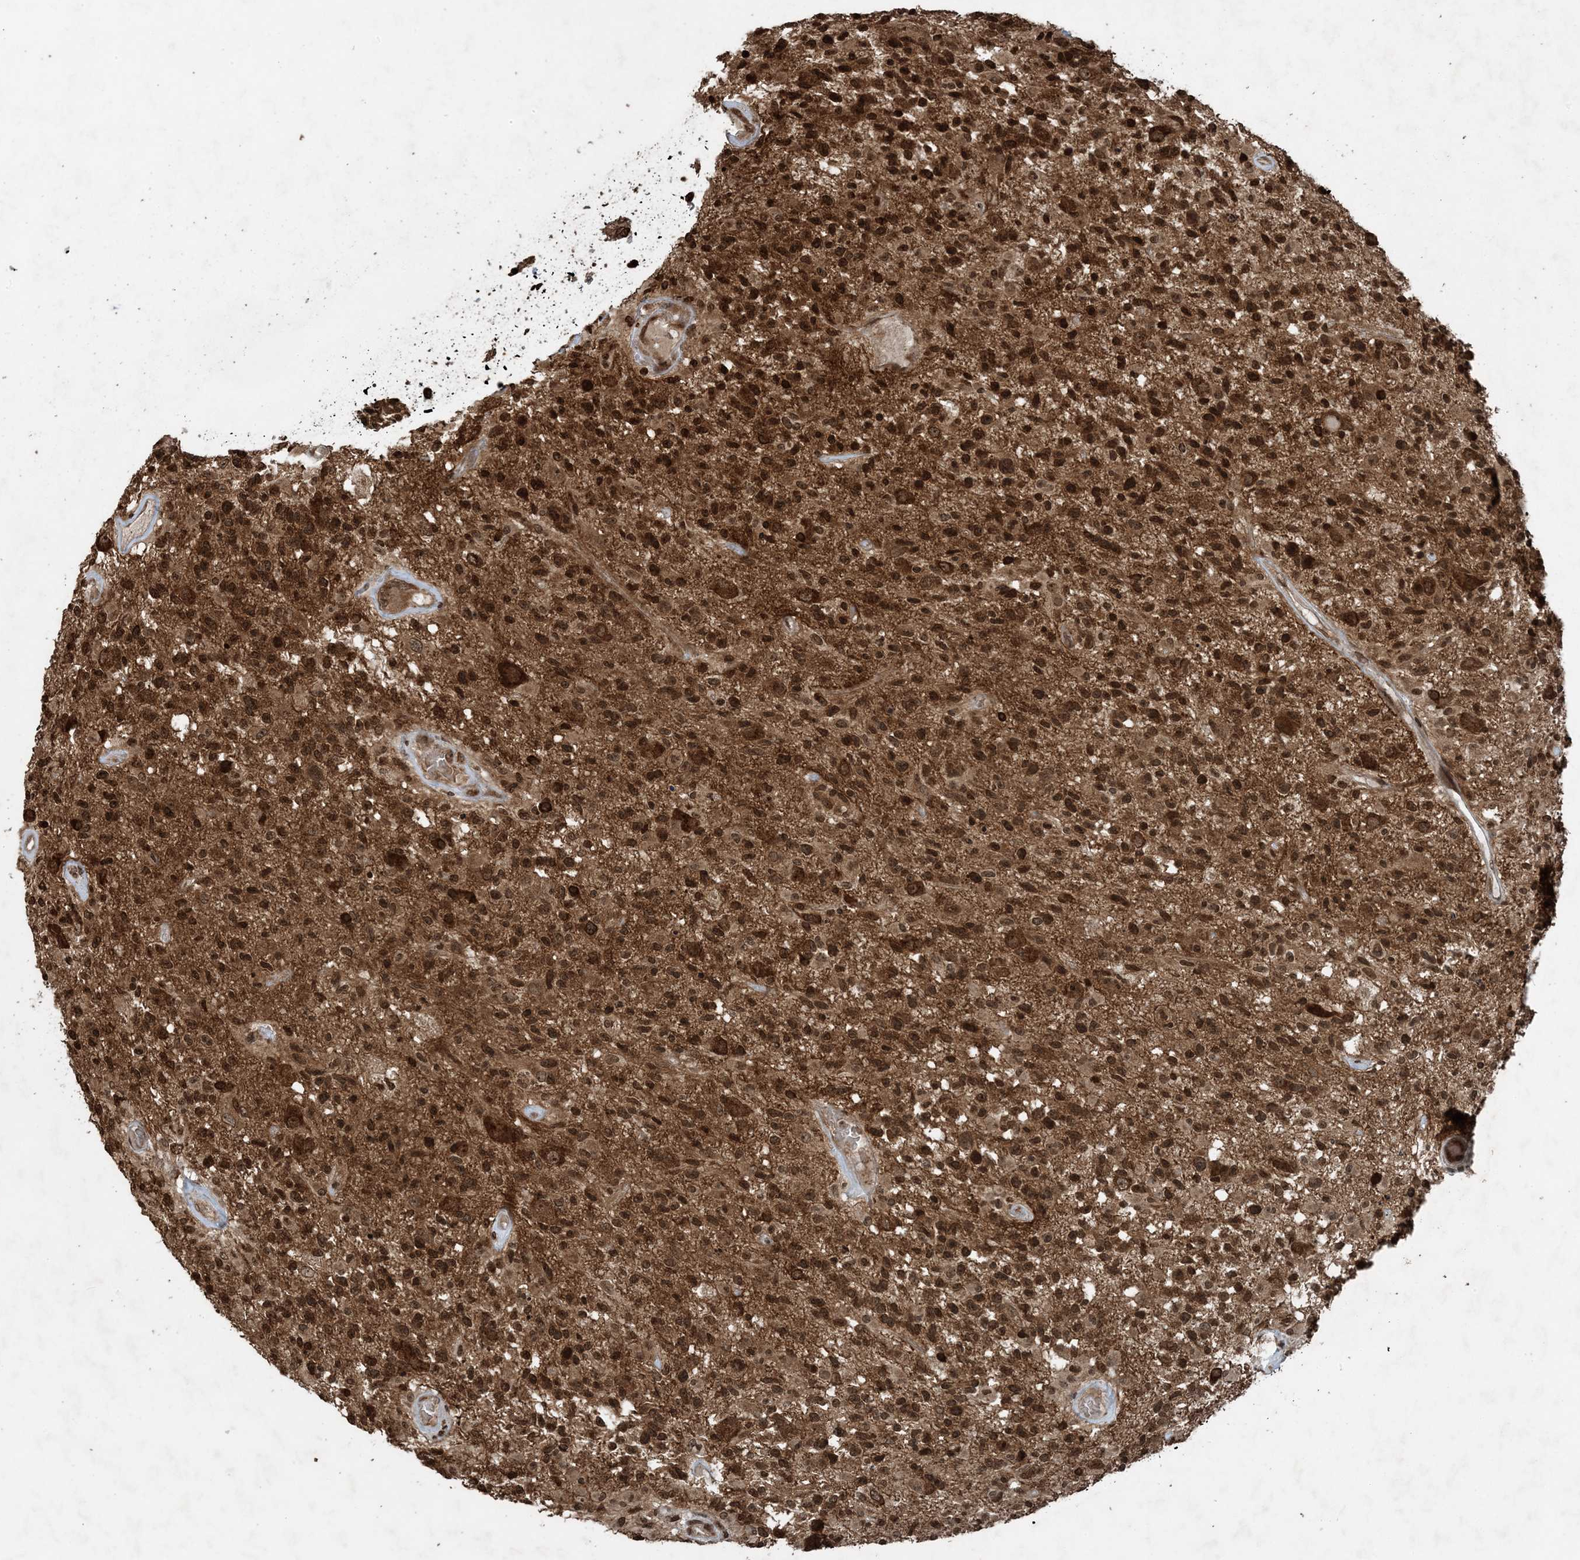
{"staining": {"intensity": "strong", "quantity": ">75%", "location": "cytoplasmic/membranous,nuclear"}, "tissue": "glioma", "cell_type": "Tumor cells", "image_type": "cancer", "snomed": [{"axis": "morphology", "description": "Glioma, malignant, High grade"}, {"axis": "morphology", "description": "Glioblastoma, NOS"}, {"axis": "topography", "description": "Brain"}], "caption": "Glioma stained with a brown dye demonstrates strong cytoplasmic/membranous and nuclear positive expression in about >75% of tumor cells.", "gene": "ZFAND2B", "patient": {"sex": "male", "age": 60}}